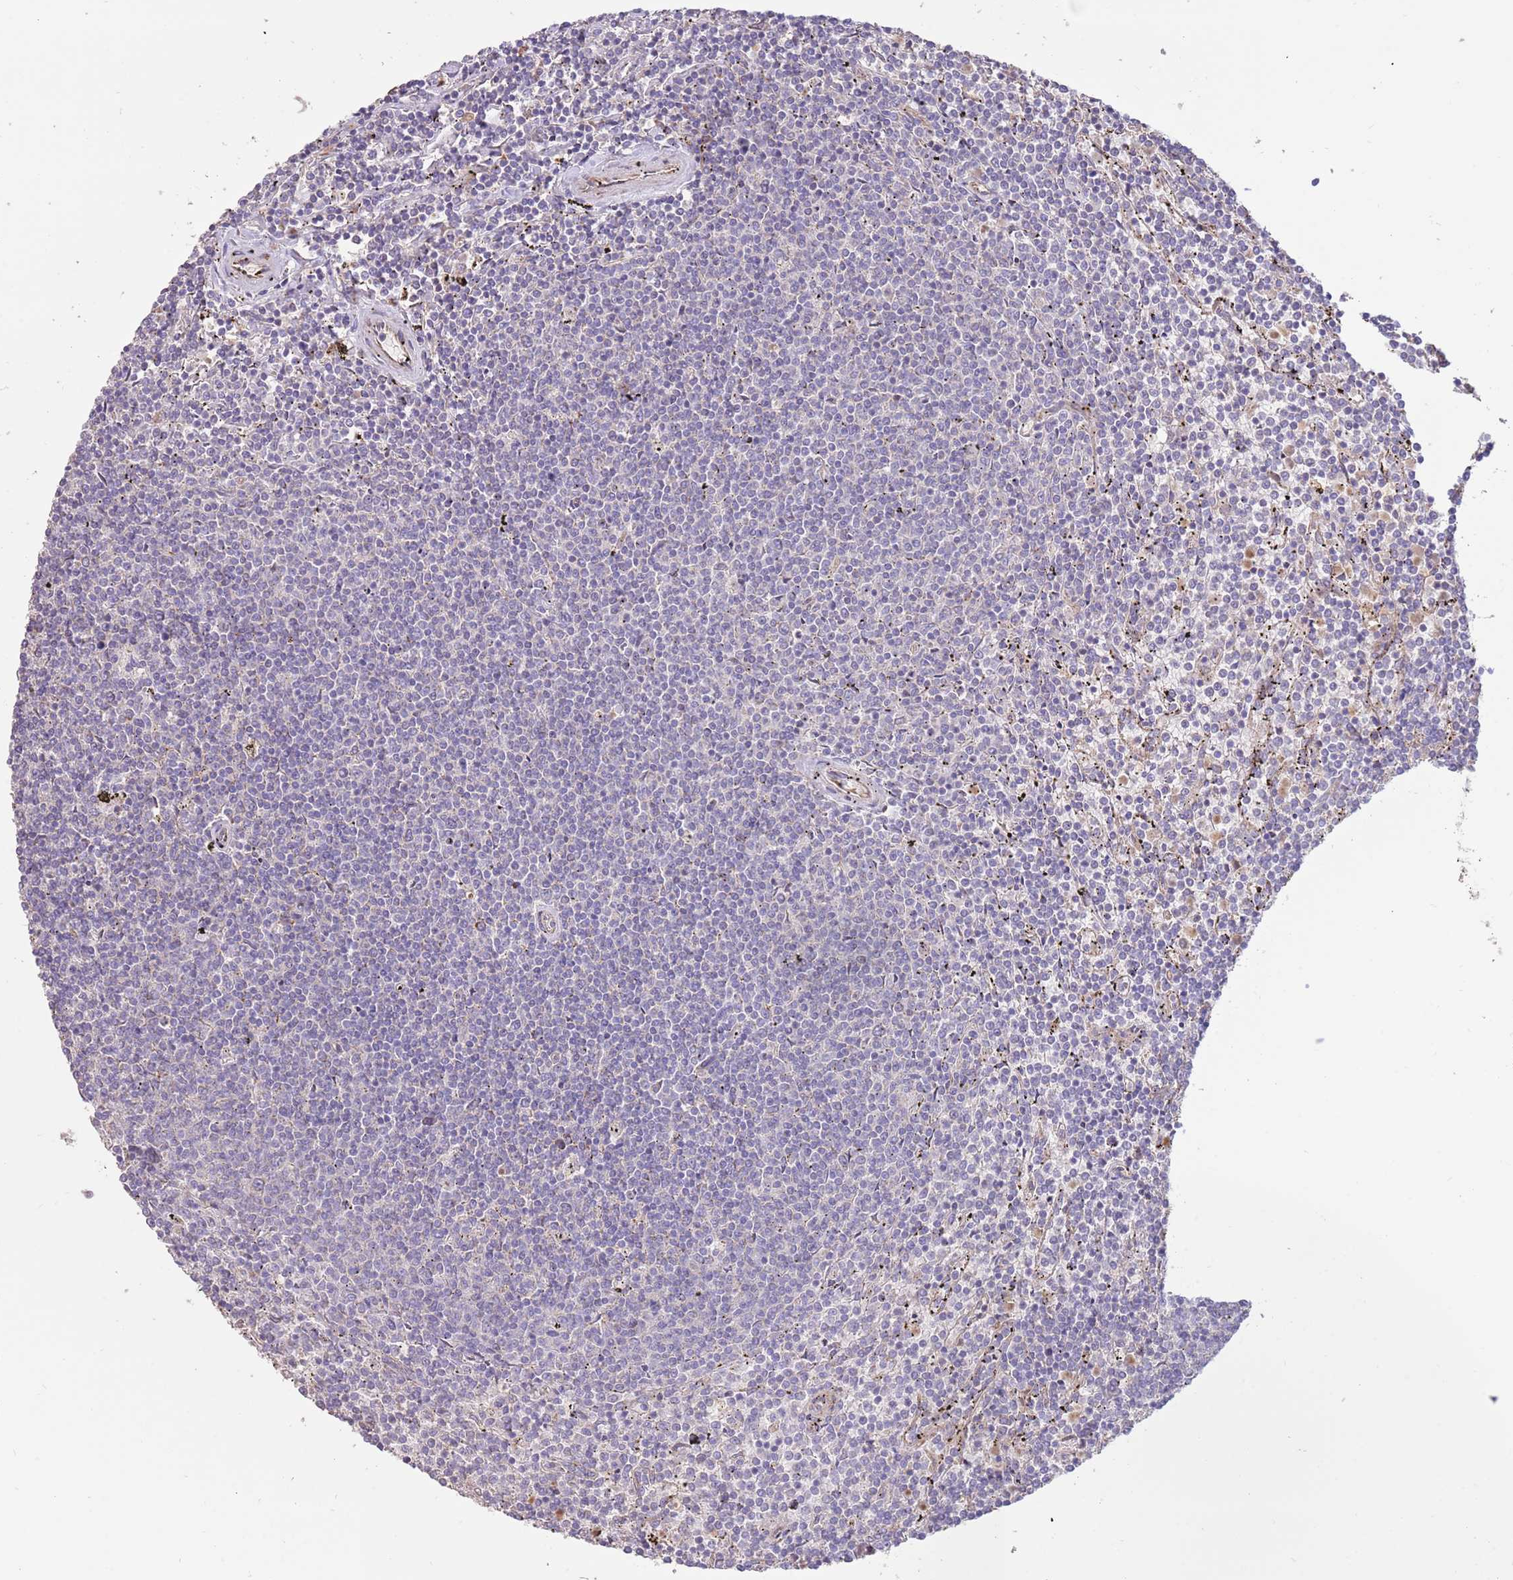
{"staining": {"intensity": "negative", "quantity": "none", "location": "none"}, "tissue": "lymphoma", "cell_type": "Tumor cells", "image_type": "cancer", "snomed": [{"axis": "morphology", "description": "Malignant lymphoma, non-Hodgkin's type, Low grade"}, {"axis": "topography", "description": "Spleen"}], "caption": "IHC photomicrograph of neoplastic tissue: human lymphoma stained with DAB exhibits no significant protein staining in tumor cells.", "gene": "DOCK6", "patient": {"sex": "female", "age": 50}}